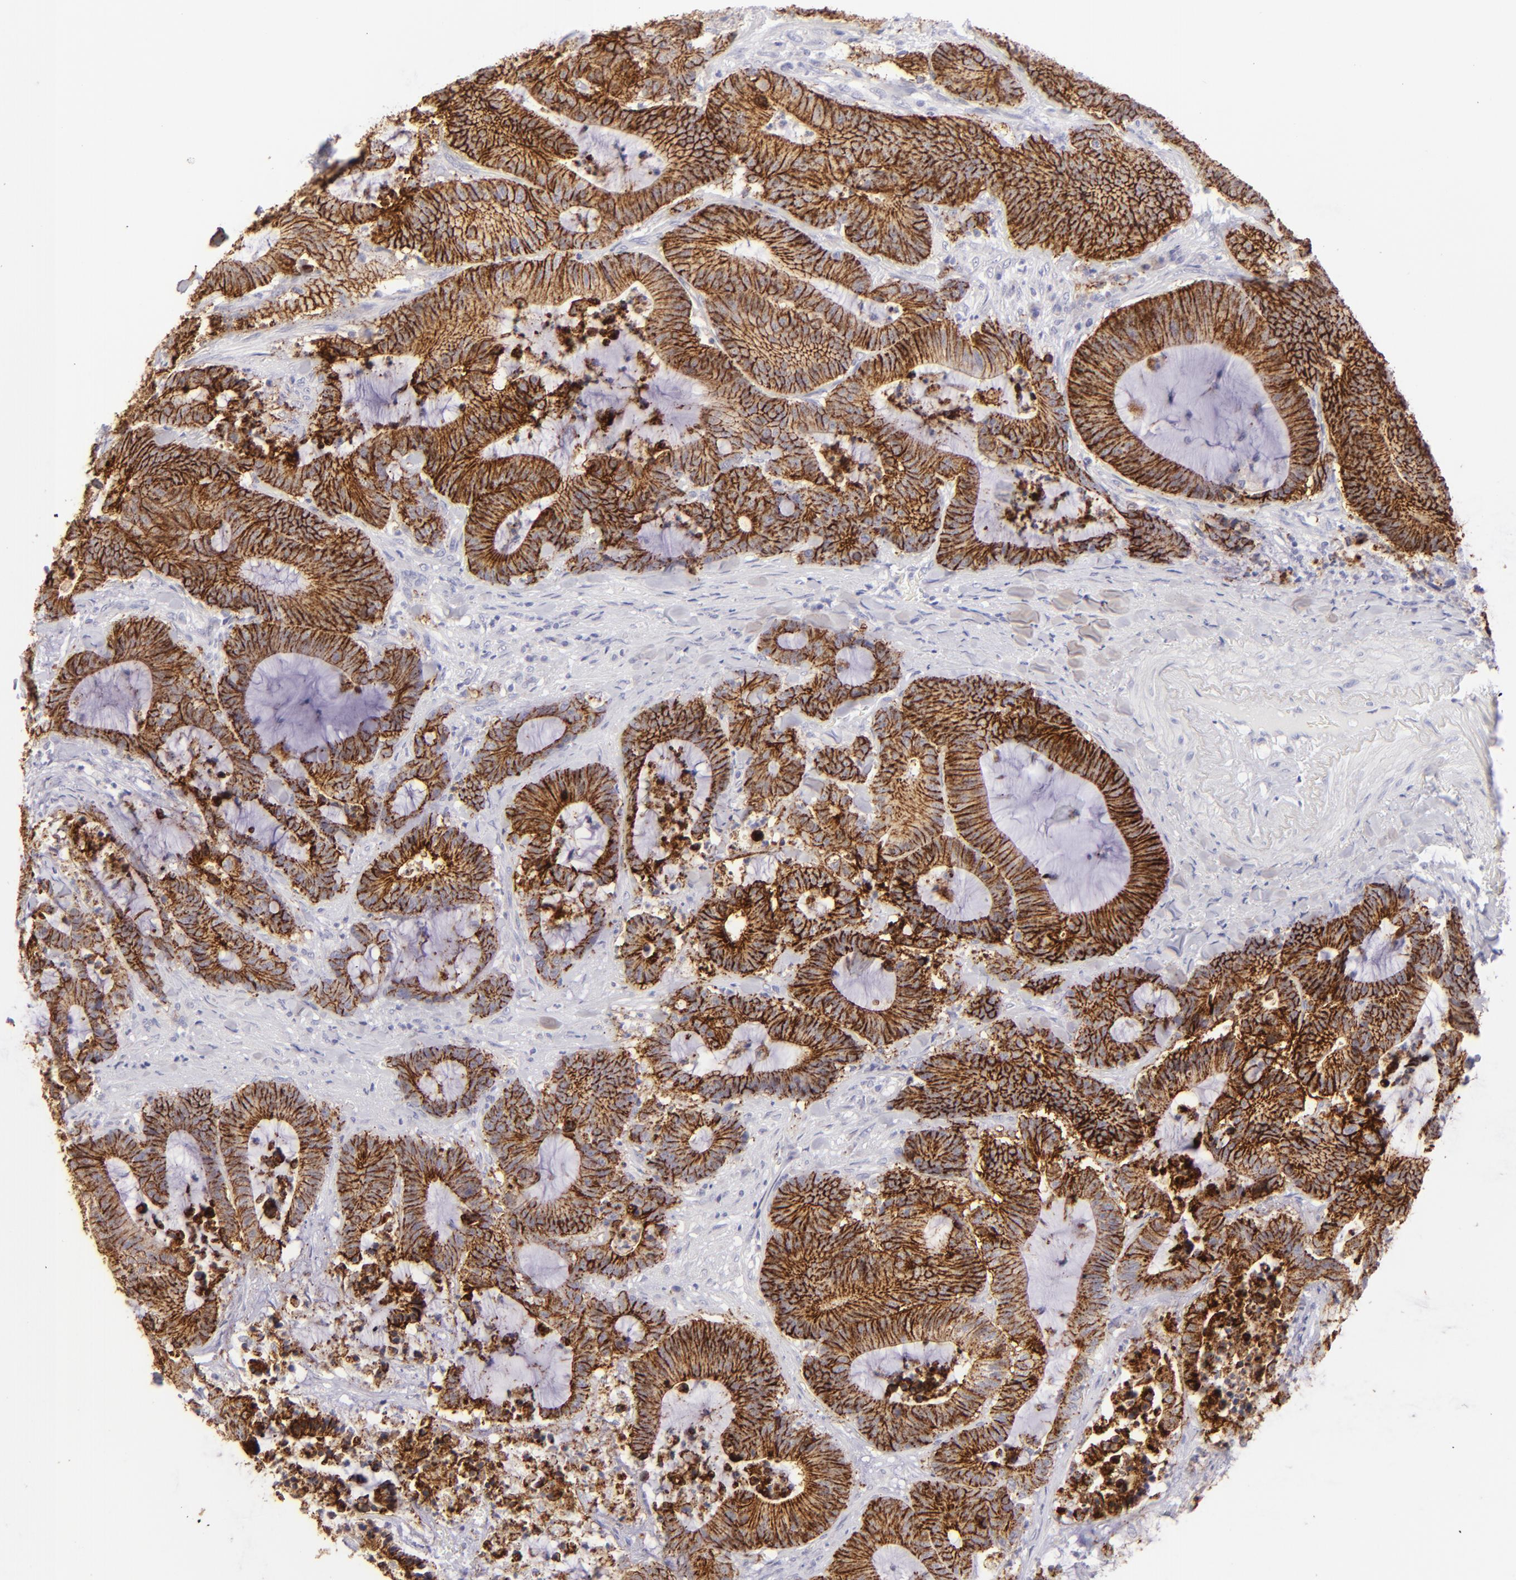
{"staining": {"intensity": "strong", "quantity": ">75%", "location": "cytoplasmic/membranous"}, "tissue": "colorectal cancer", "cell_type": "Tumor cells", "image_type": "cancer", "snomed": [{"axis": "morphology", "description": "Adenocarcinoma, NOS"}, {"axis": "topography", "description": "Colon"}], "caption": "A brown stain highlights strong cytoplasmic/membranous expression of a protein in human colorectal cancer tumor cells.", "gene": "CLDN4", "patient": {"sex": "female", "age": 84}}